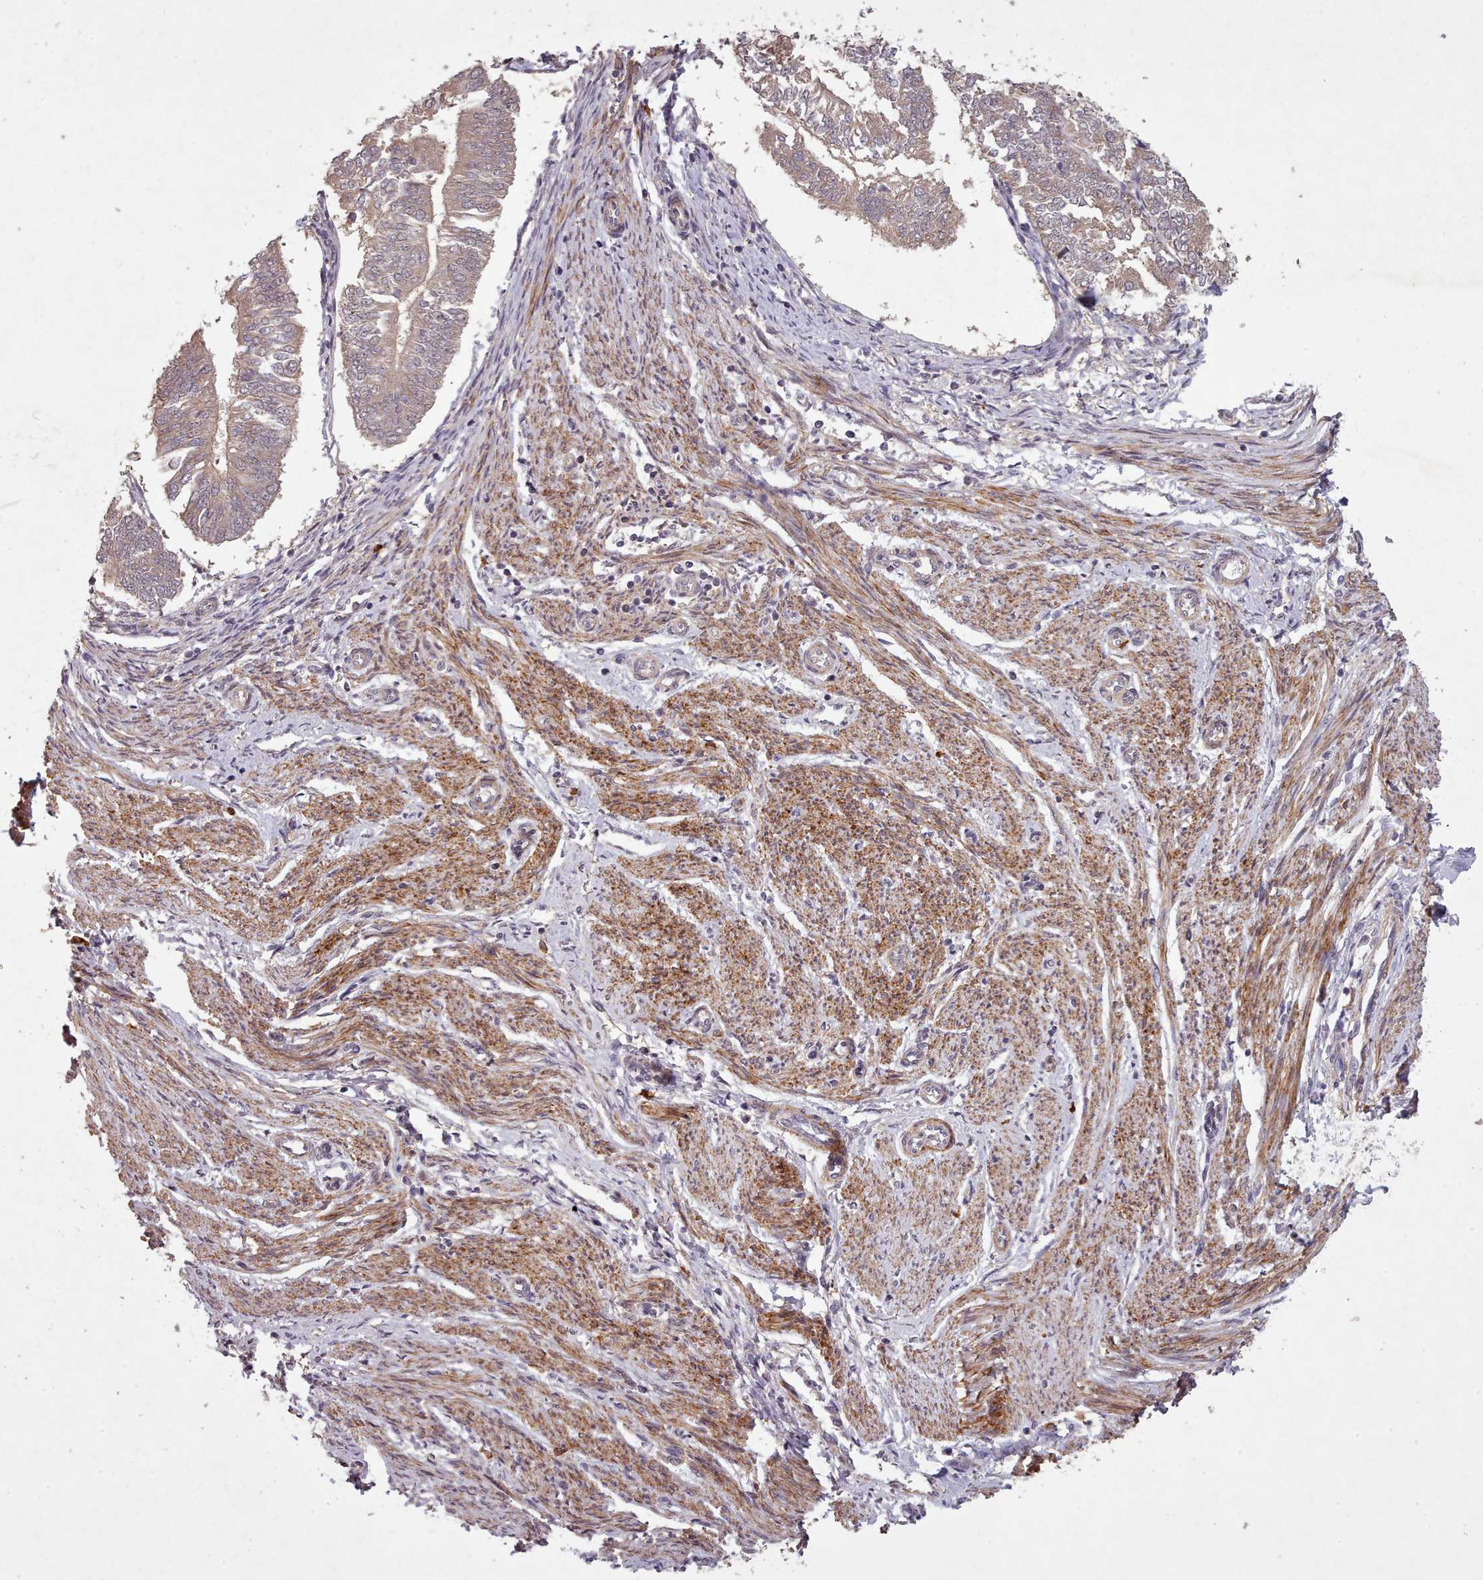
{"staining": {"intensity": "moderate", "quantity": "25%-75%", "location": "cytoplasmic/membranous"}, "tissue": "endometrial cancer", "cell_type": "Tumor cells", "image_type": "cancer", "snomed": [{"axis": "morphology", "description": "Adenocarcinoma, NOS"}, {"axis": "topography", "description": "Endometrium"}], "caption": "Immunohistochemical staining of adenocarcinoma (endometrial) shows medium levels of moderate cytoplasmic/membranous staining in about 25%-75% of tumor cells. (brown staining indicates protein expression, while blue staining denotes nuclei).", "gene": "CDC6", "patient": {"sex": "female", "age": 58}}